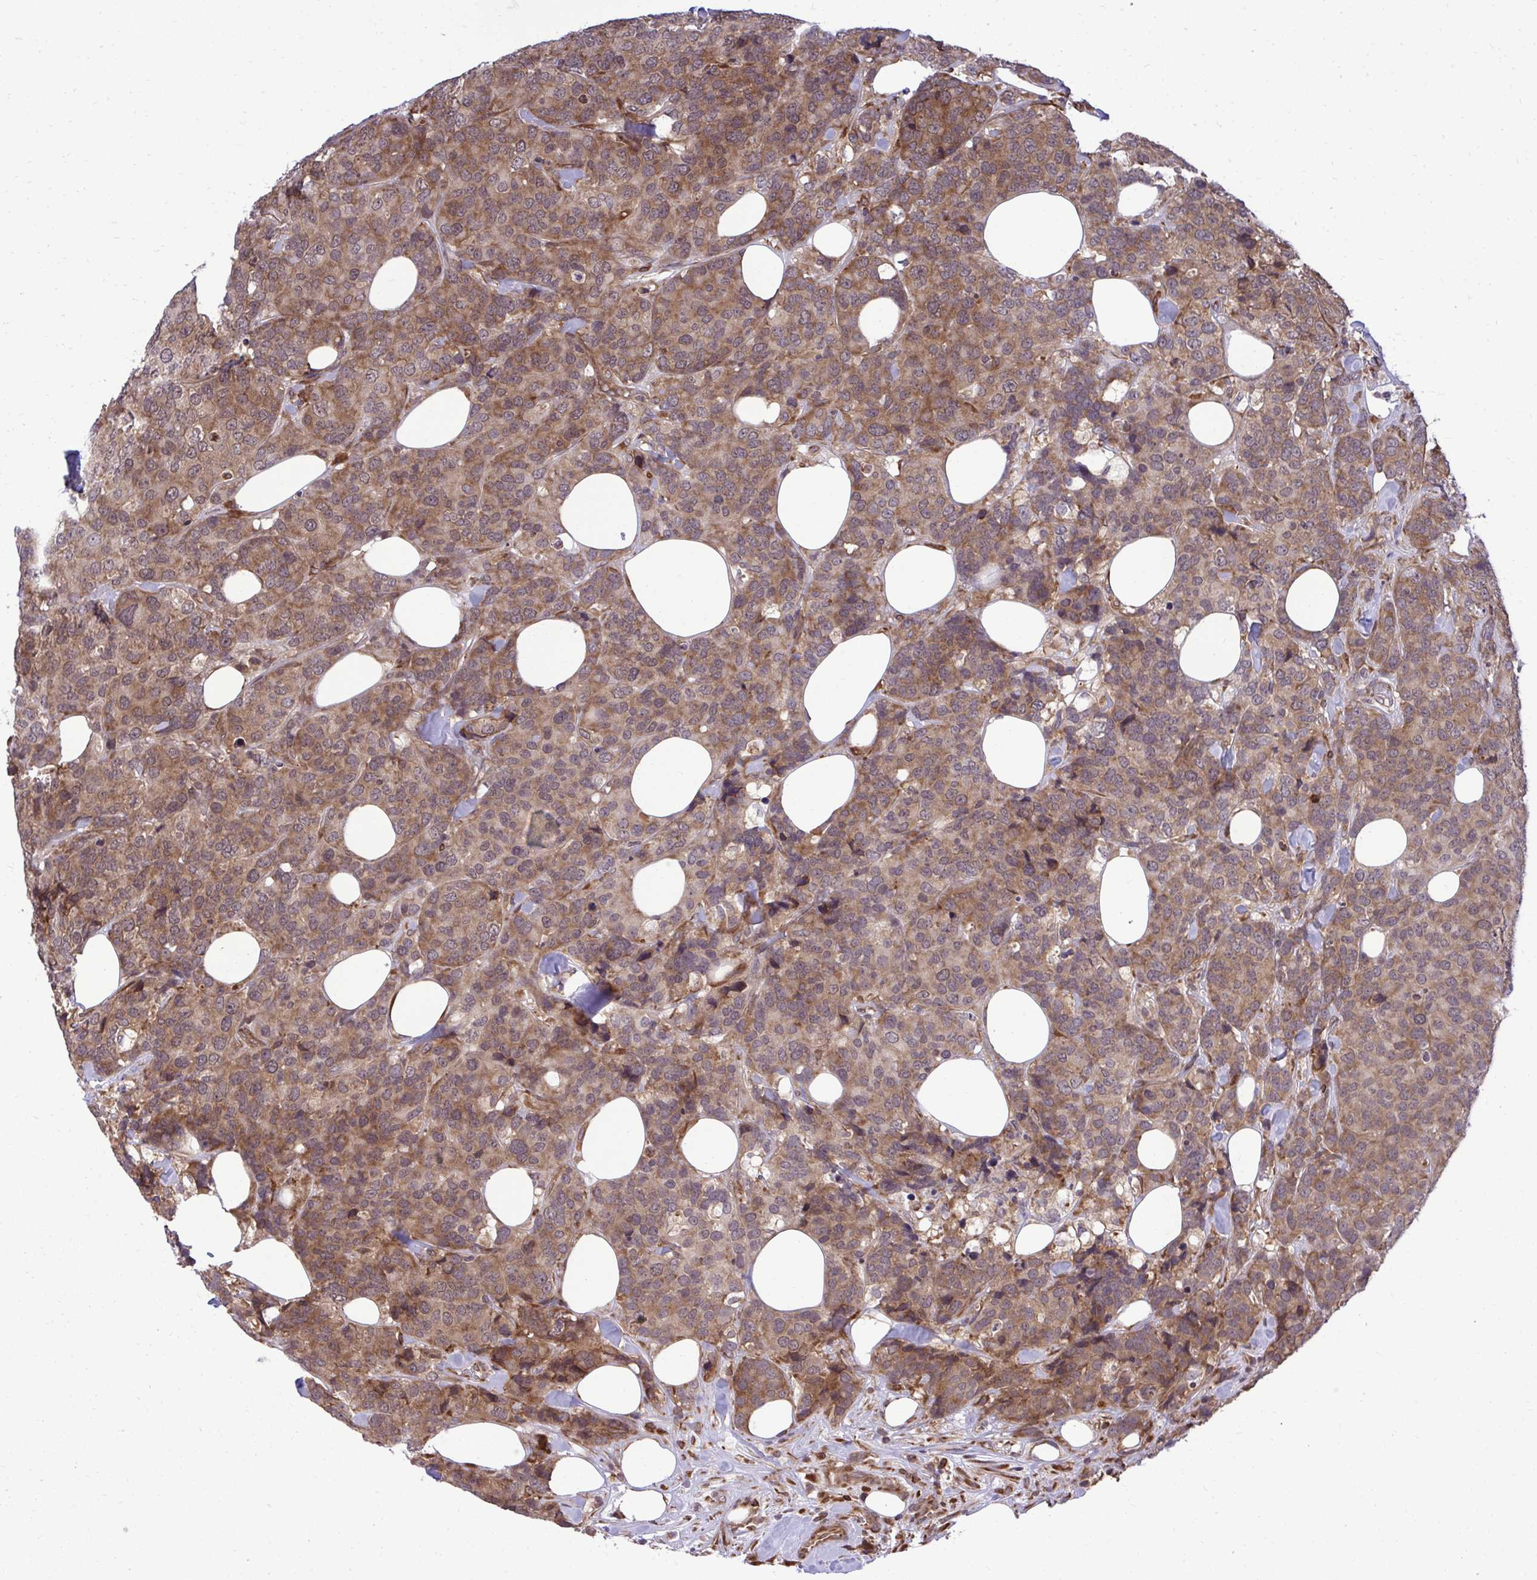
{"staining": {"intensity": "moderate", "quantity": ">75%", "location": "cytoplasmic/membranous"}, "tissue": "breast cancer", "cell_type": "Tumor cells", "image_type": "cancer", "snomed": [{"axis": "morphology", "description": "Lobular carcinoma"}, {"axis": "topography", "description": "Breast"}], "caption": "Lobular carcinoma (breast) stained with a protein marker exhibits moderate staining in tumor cells.", "gene": "RPS15", "patient": {"sex": "female", "age": 59}}